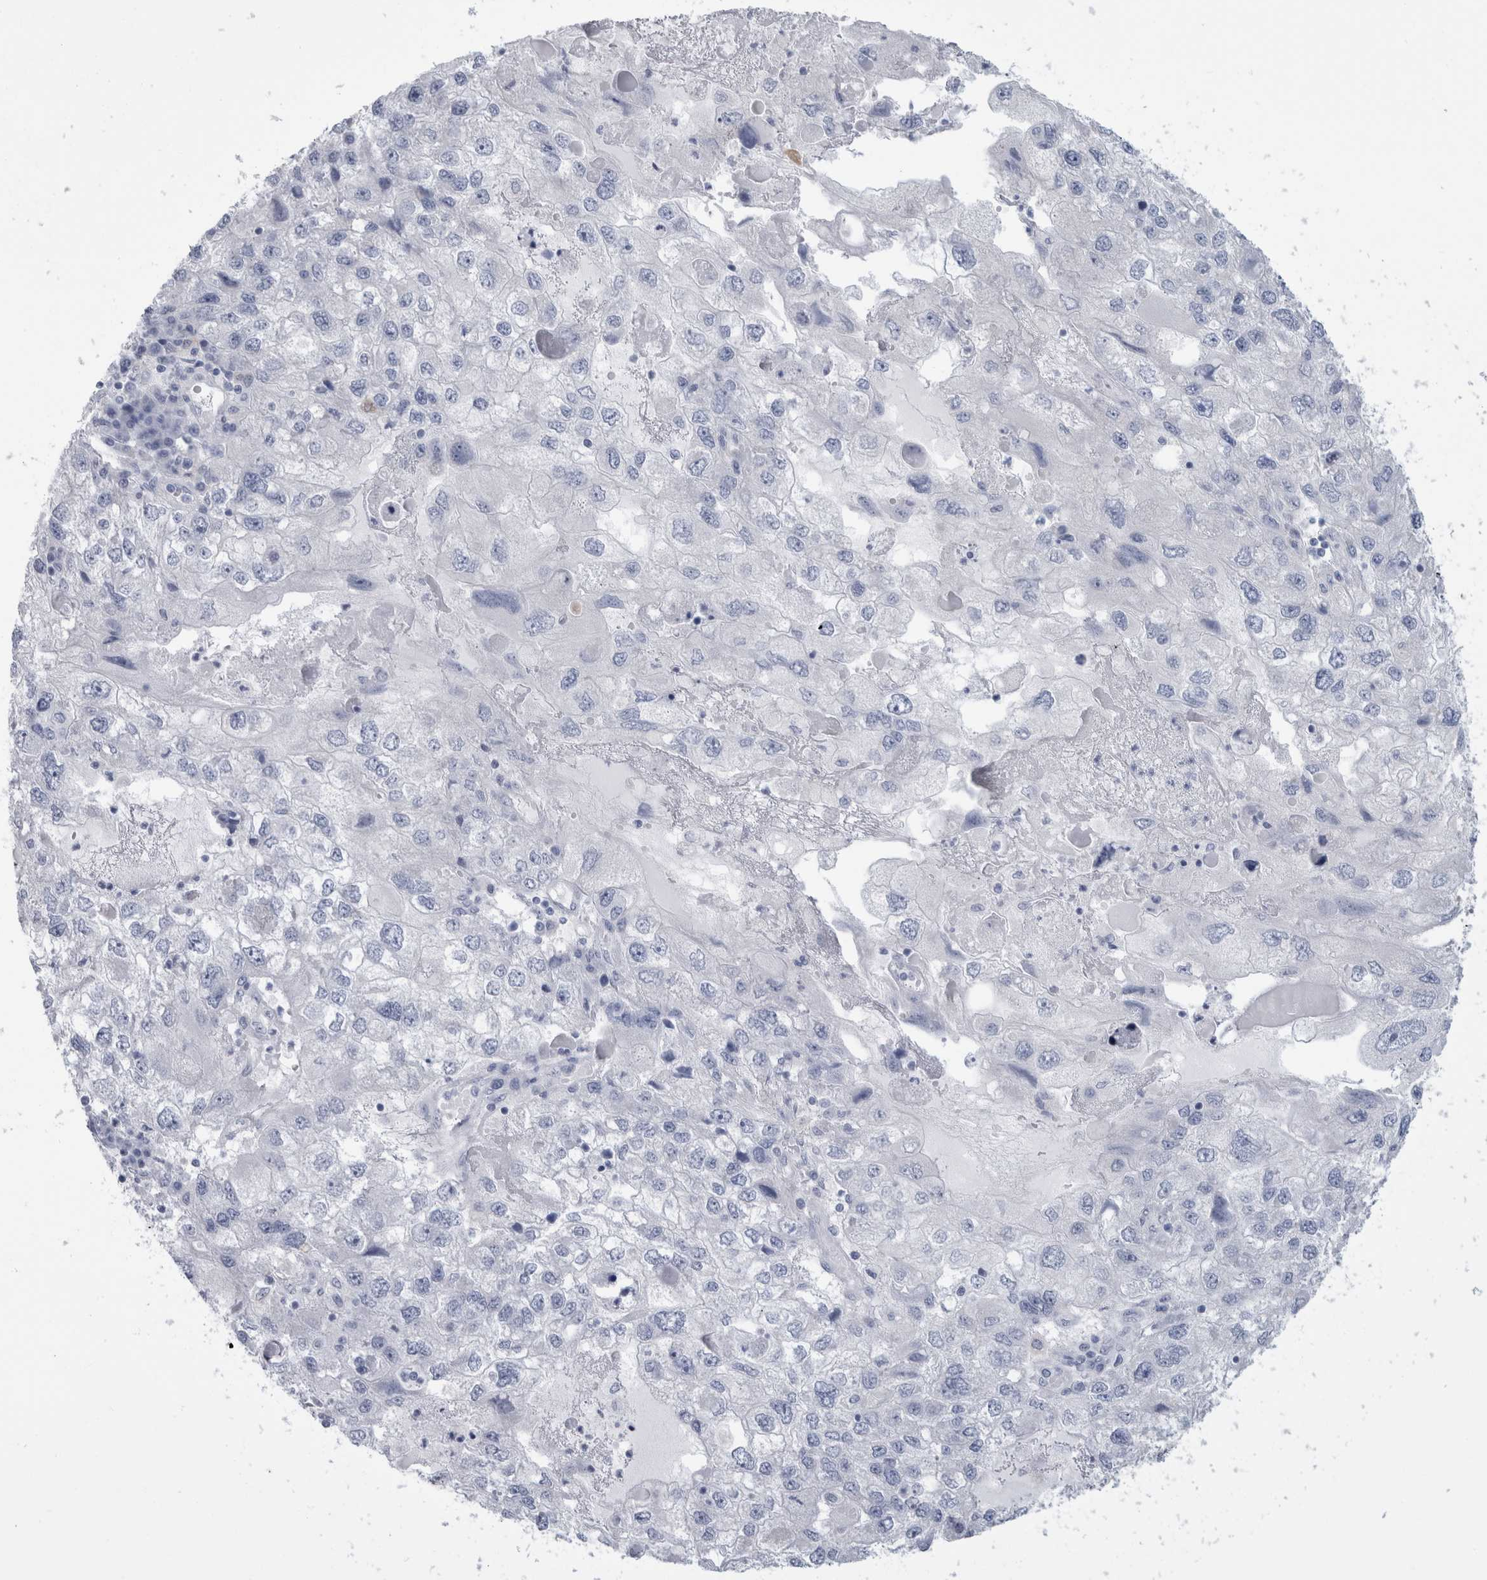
{"staining": {"intensity": "negative", "quantity": "none", "location": "none"}, "tissue": "endometrial cancer", "cell_type": "Tumor cells", "image_type": "cancer", "snomed": [{"axis": "morphology", "description": "Adenocarcinoma, NOS"}, {"axis": "topography", "description": "Endometrium"}], "caption": "Protein analysis of adenocarcinoma (endometrial) shows no significant positivity in tumor cells.", "gene": "GATM", "patient": {"sex": "female", "age": 49}}